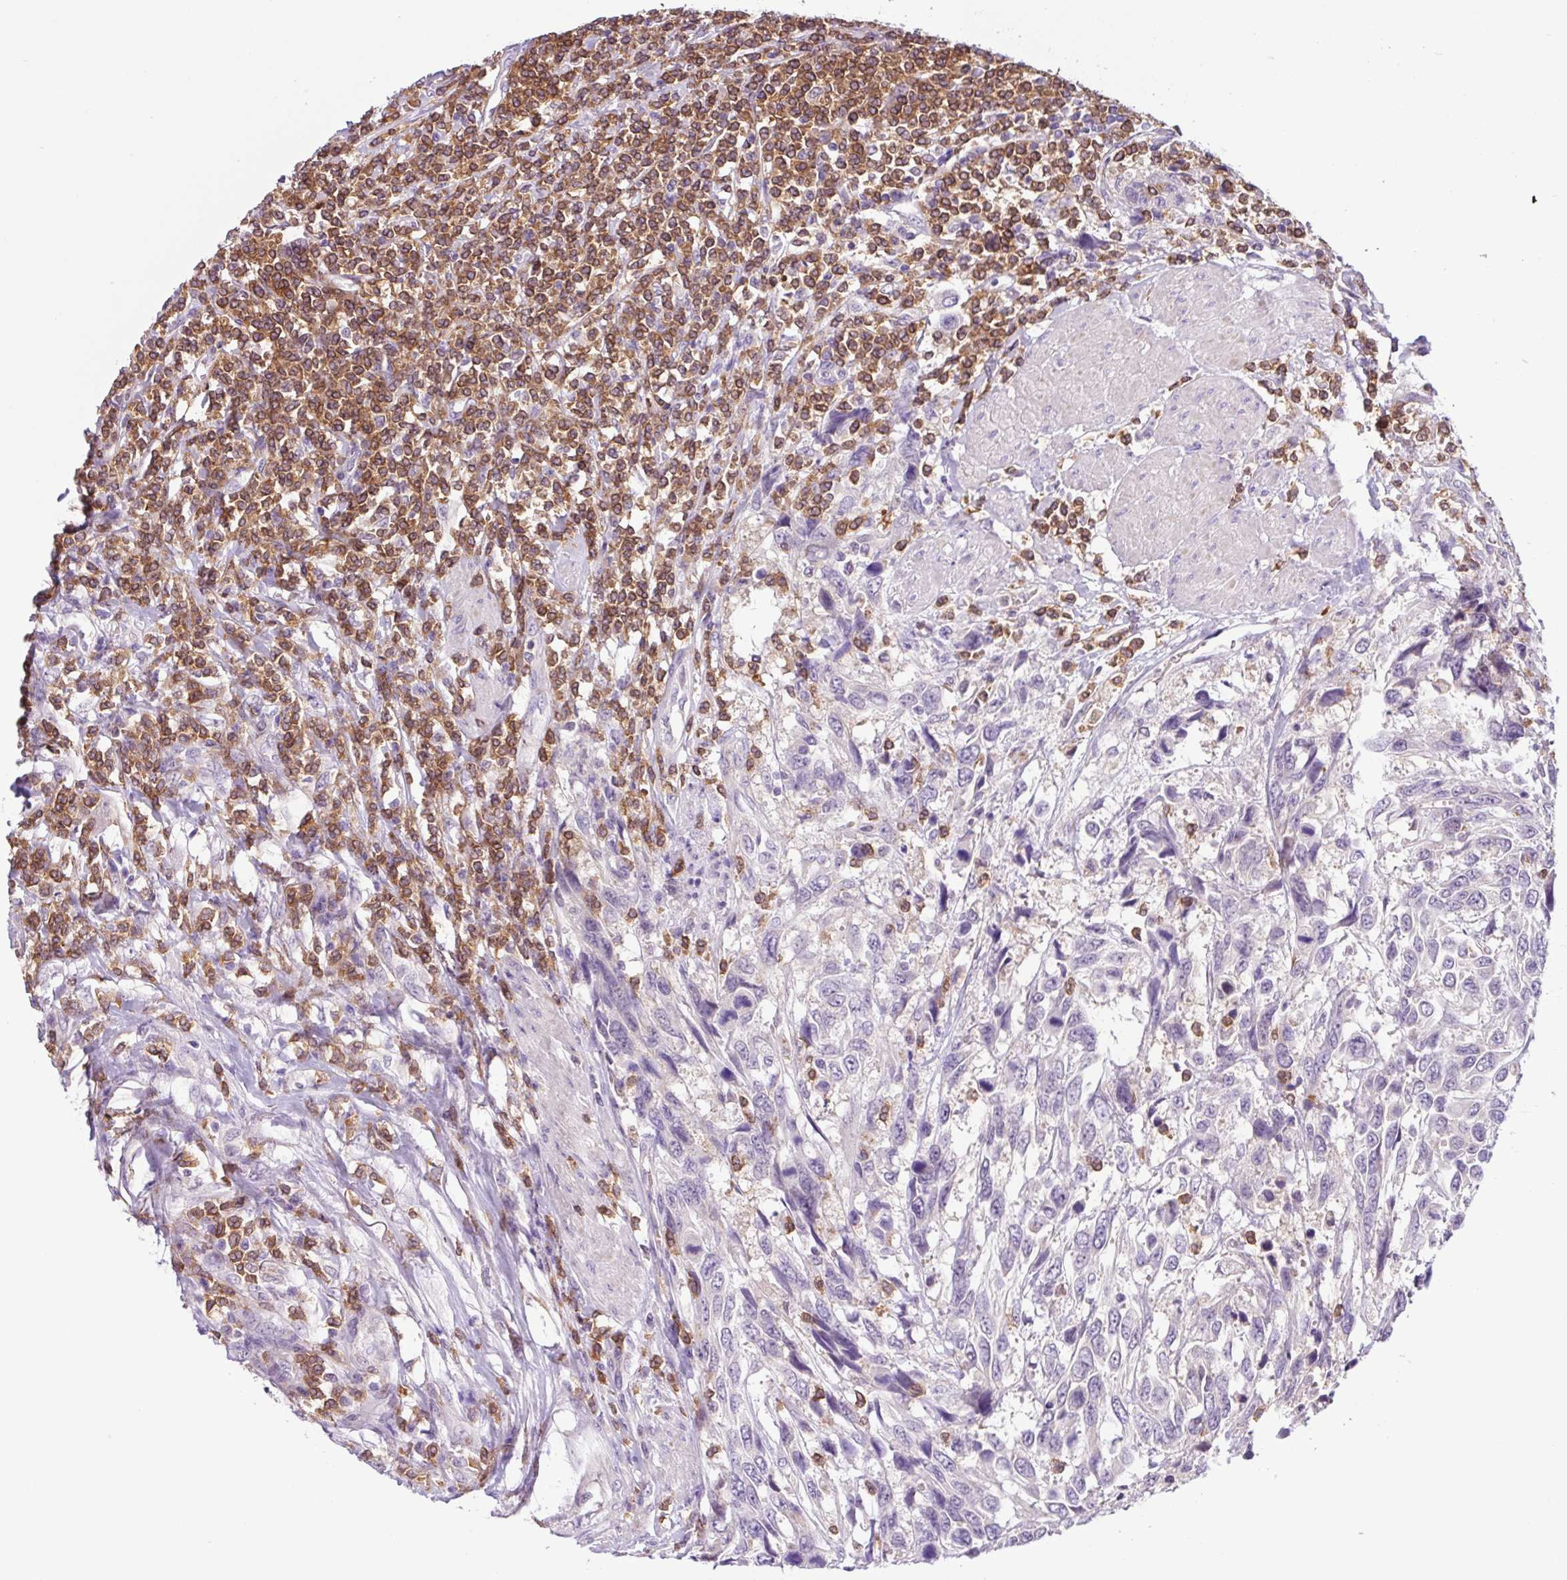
{"staining": {"intensity": "negative", "quantity": "none", "location": "none"}, "tissue": "urothelial cancer", "cell_type": "Tumor cells", "image_type": "cancer", "snomed": [{"axis": "morphology", "description": "Urothelial carcinoma, High grade"}, {"axis": "topography", "description": "Urinary bladder"}], "caption": "Urothelial cancer was stained to show a protein in brown. There is no significant expression in tumor cells. (DAB immunohistochemistry, high magnification).", "gene": "TONSL", "patient": {"sex": "female", "age": 70}}